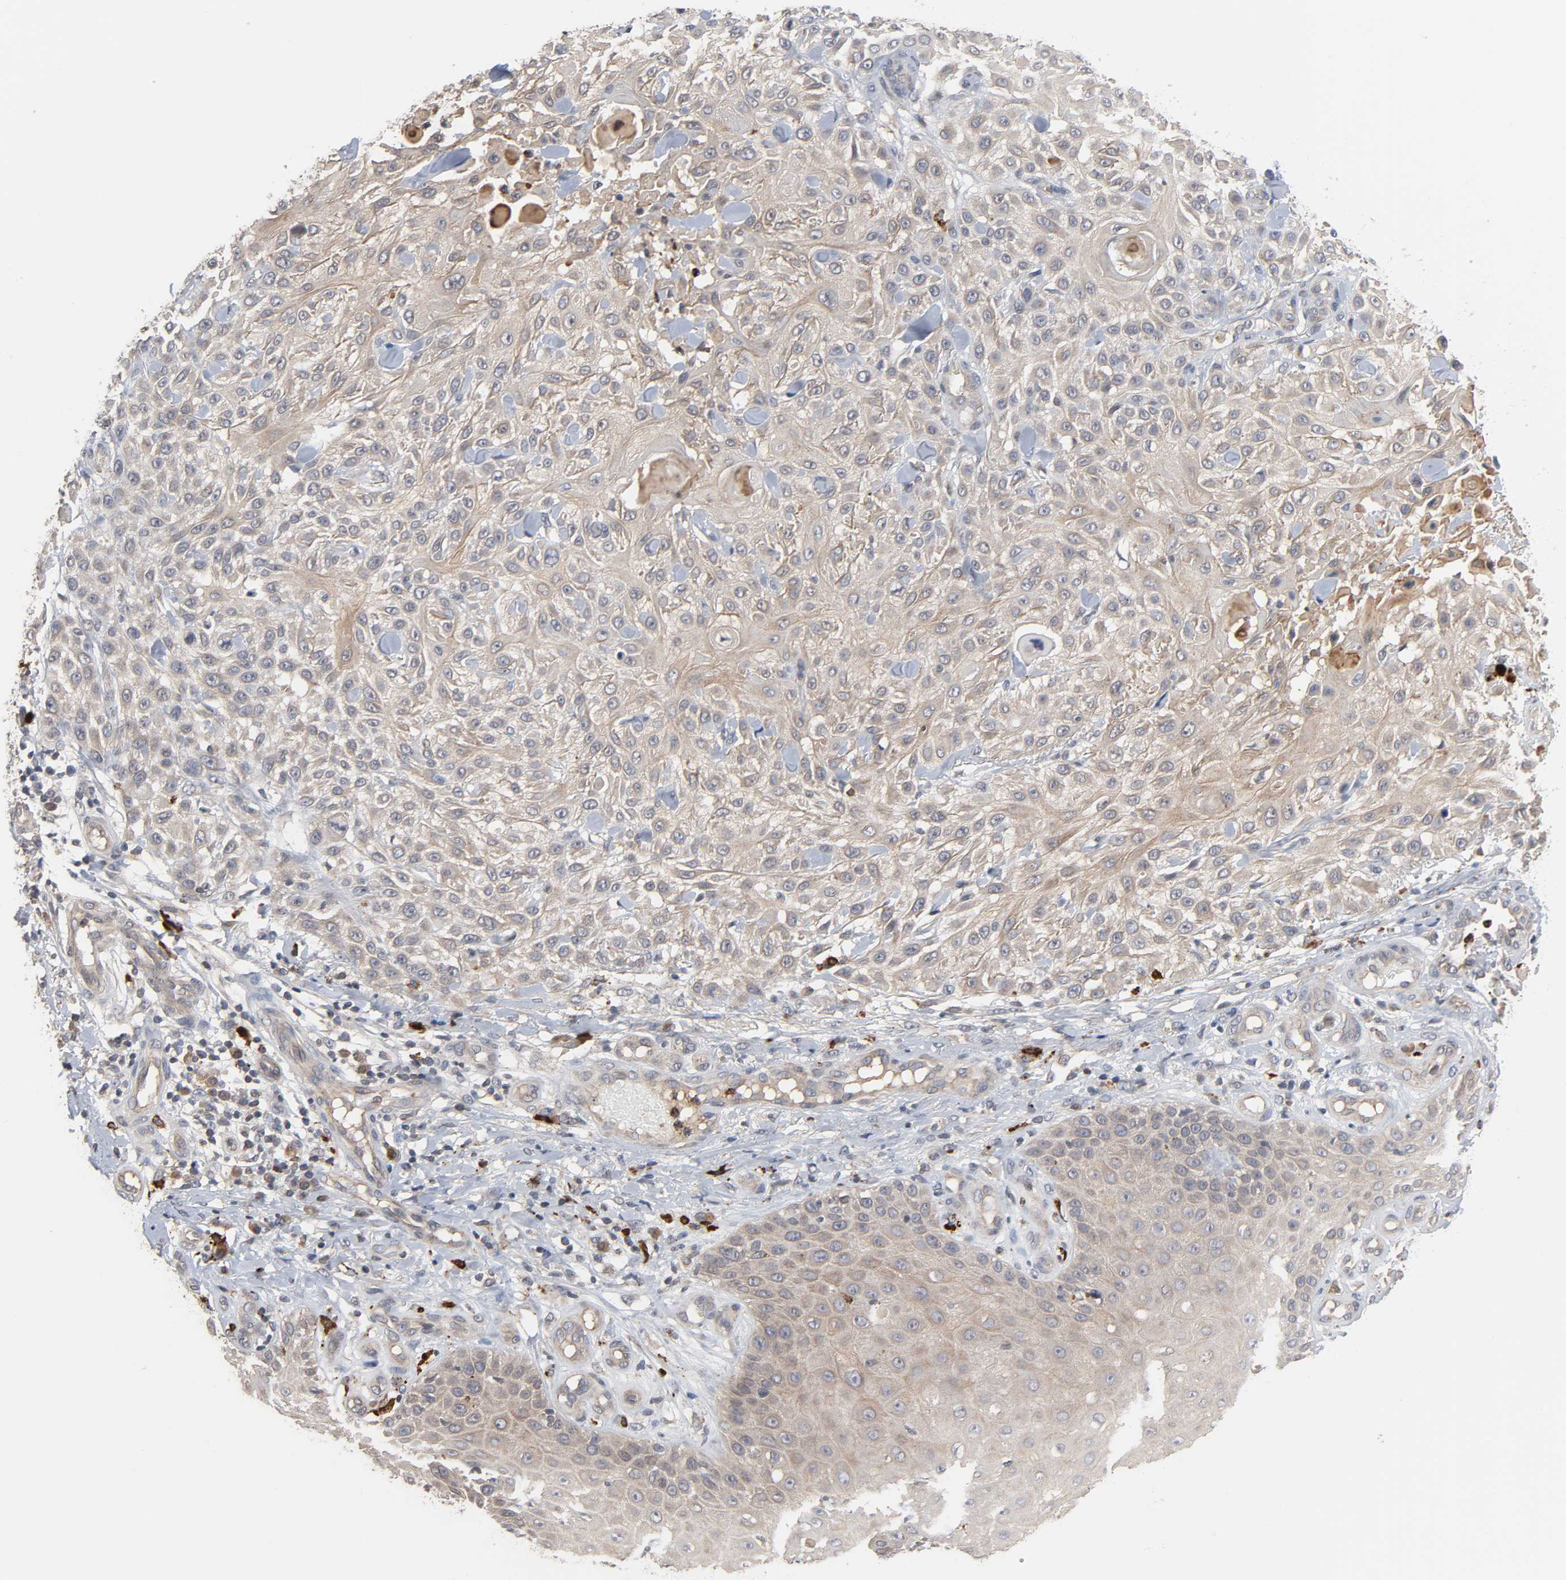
{"staining": {"intensity": "weak", "quantity": ">75%", "location": "cytoplasmic/membranous"}, "tissue": "skin cancer", "cell_type": "Tumor cells", "image_type": "cancer", "snomed": [{"axis": "morphology", "description": "Squamous cell carcinoma, NOS"}, {"axis": "topography", "description": "Skin"}], "caption": "A low amount of weak cytoplasmic/membranous staining is appreciated in approximately >75% of tumor cells in squamous cell carcinoma (skin) tissue. The staining is performed using DAB brown chromogen to label protein expression. The nuclei are counter-stained blue using hematoxylin.", "gene": "CCDC175", "patient": {"sex": "female", "age": 42}}